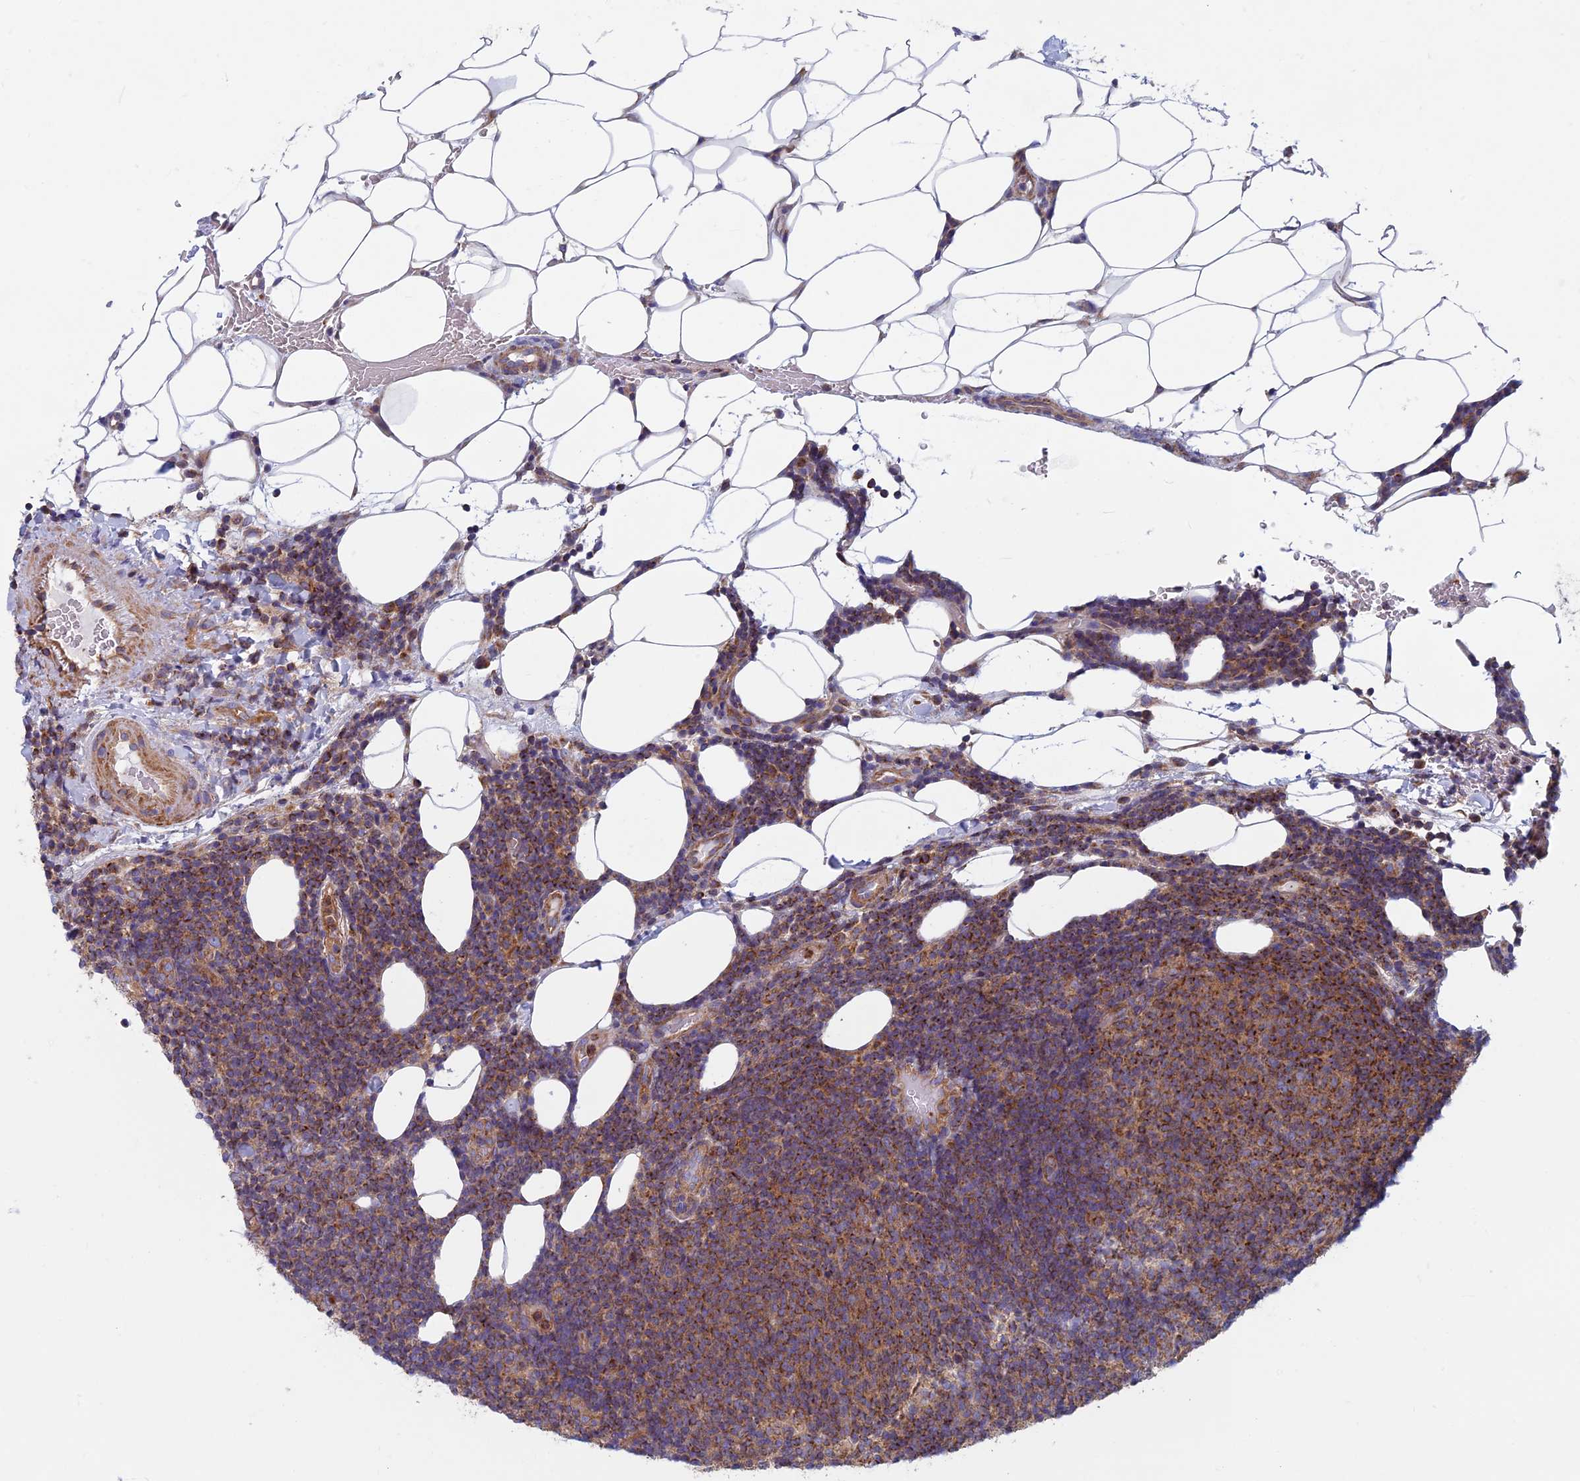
{"staining": {"intensity": "moderate", "quantity": "25%-75%", "location": "cytoplasmic/membranous"}, "tissue": "lymphoma", "cell_type": "Tumor cells", "image_type": "cancer", "snomed": [{"axis": "morphology", "description": "Malignant lymphoma, non-Hodgkin's type, Low grade"}, {"axis": "topography", "description": "Lymph node"}], "caption": "About 25%-75% of tumor cells in human low-grade malignant lymphoma, non-Hodgkin's type demonstrate moderate cytoplasmic/membranous protein staining as visualized by brown immunohistochemical staining.", "gene": "DNM1L", "patient": {"sex": "male", "age": 66}}